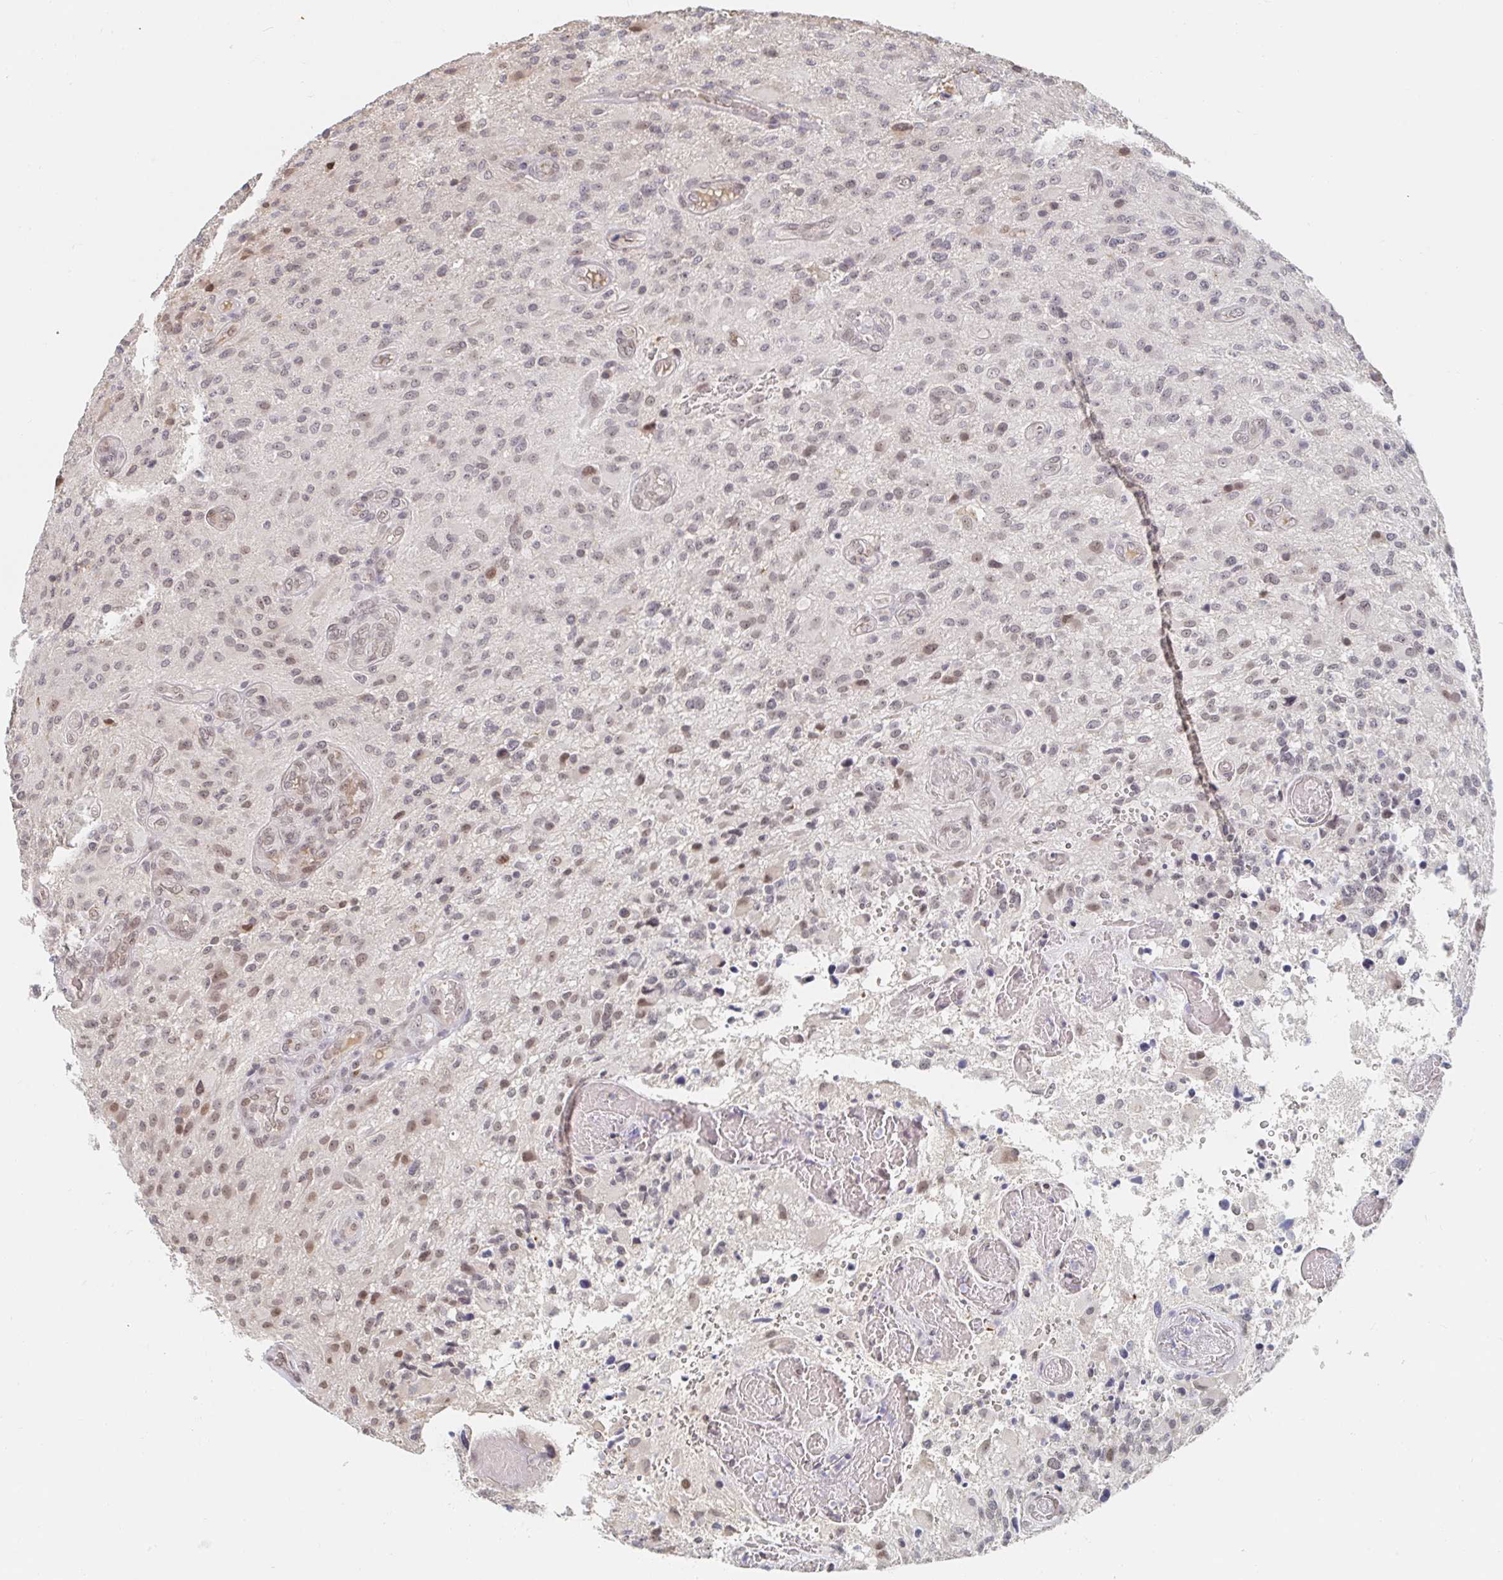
{"staining": {"intensity": "weak", "quantity": "25%-75%", "location": "nuclear"}, "tissue": "glioma", "cell_type": "Tumor cells", "image_type": "cancer", "snomed": [{"axis": "morphology", "description": "Glioma, malignant, High grade"}, {"axis": "topography", "description": "Brain"}], "caption": "A low amount of weak nuclear positivity is seen in about 25%-75% of tumor cells in malignant glioma (high-grade) tissue.", "gene": "CHD2", "patient": {"sex": "male", "age": 53}}